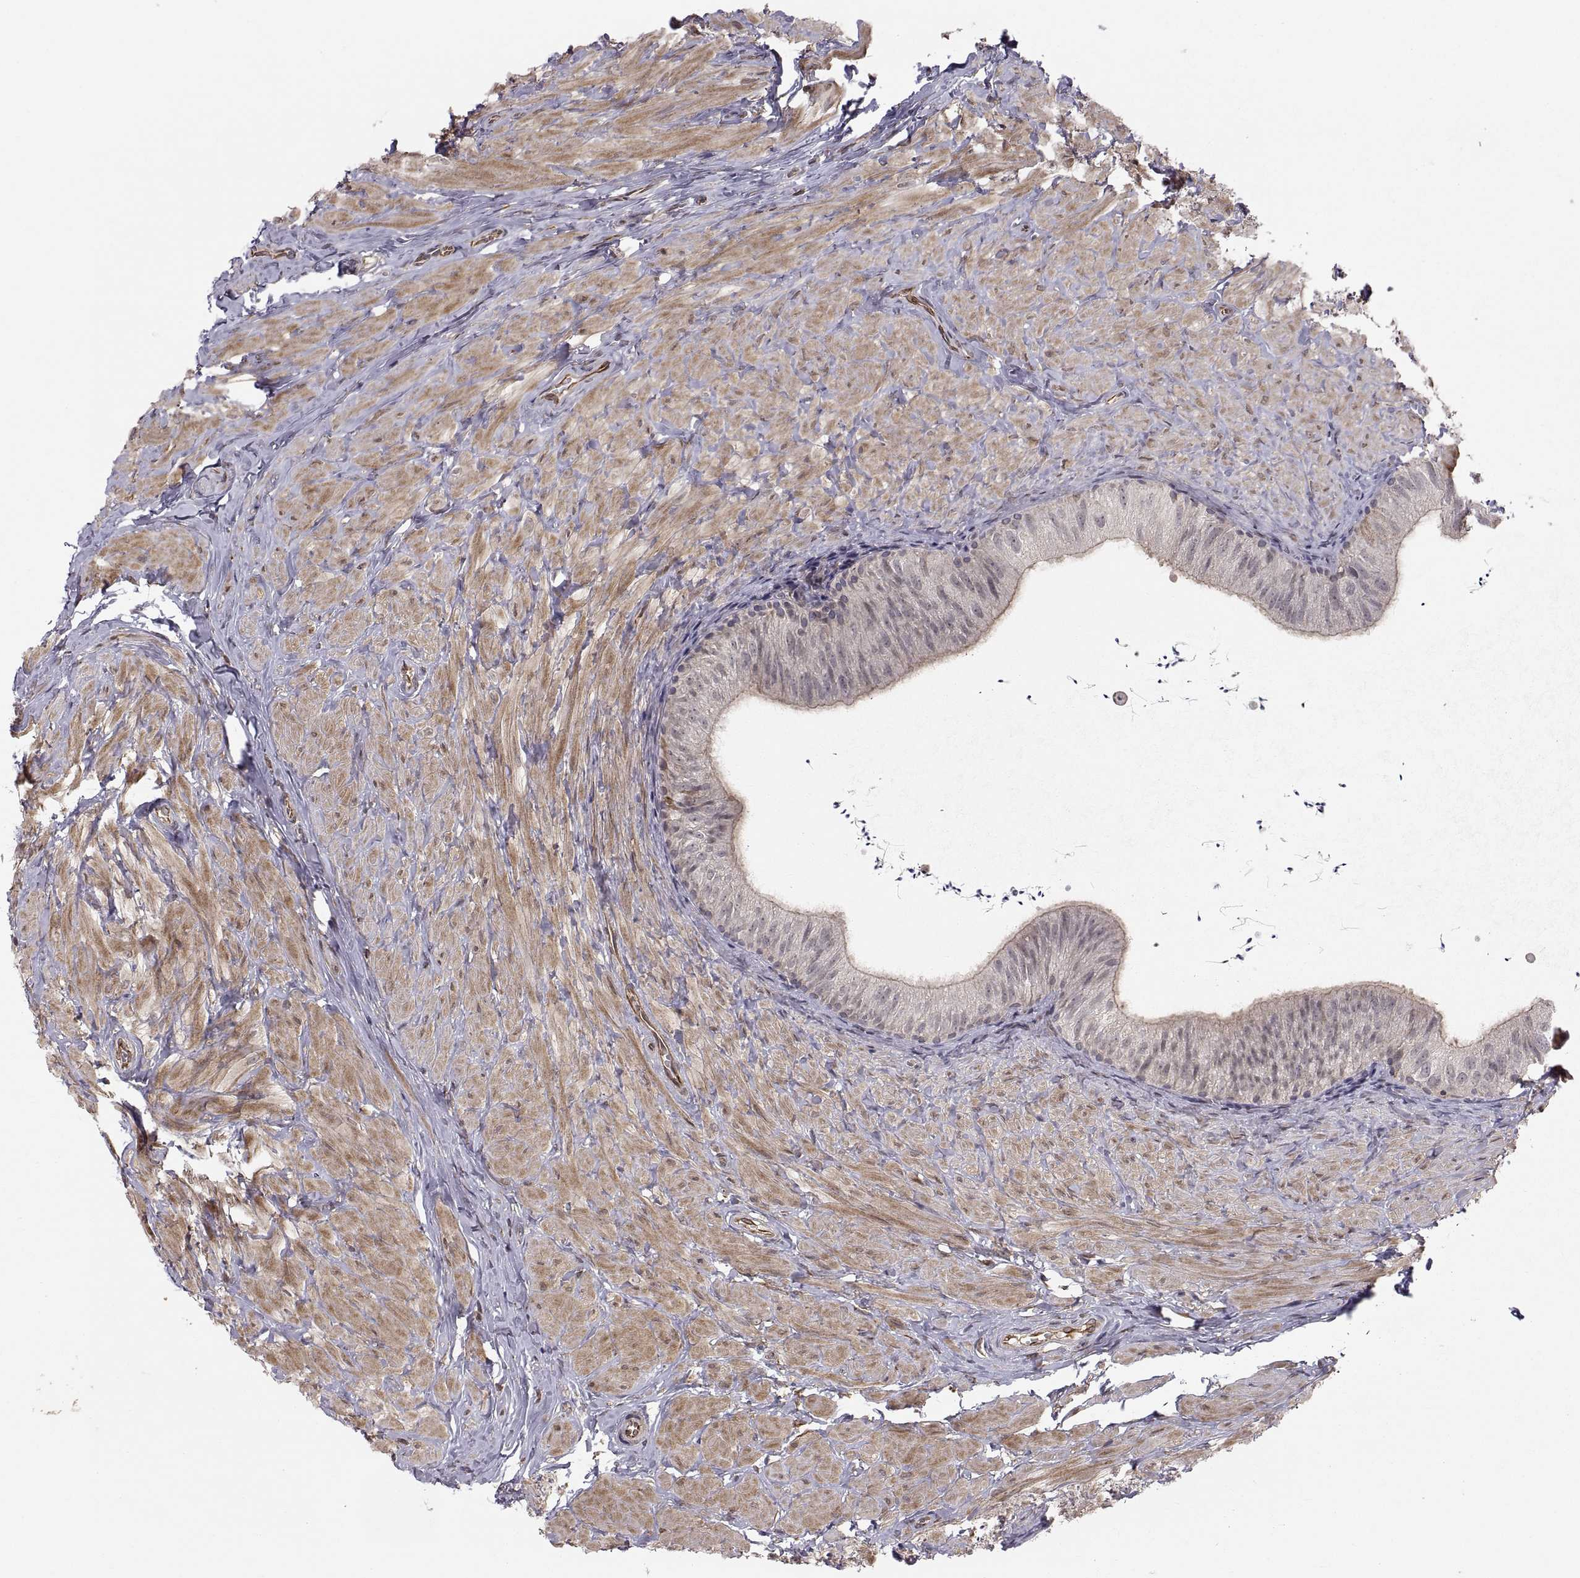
{"staining": {"intensity": "moderate", "quantity": "<25%", "location": "cytoplasmic/membranous"}, "tissue": "epididymis", "cell_type": "Glandular cells", "image_type": "normal", "snomed": [{"axis": "morphology", "description": "Normal tissue, NOS"}, {"axis": "topography", "description": "Epididymis"}], "caption": "The micrograph exhibits immunohistochemical staining of normal epididymis. There is moderate cytoplasmic/membranous staining is appreciated in approximately <25% of glandular cells. The staining is performed using DAB brown chromogen to label protein expression. The nuclei are counter-stained blue using hematoxylin.", "gene": "ABL2", "patient": {"sex": "male", "age": 32}}